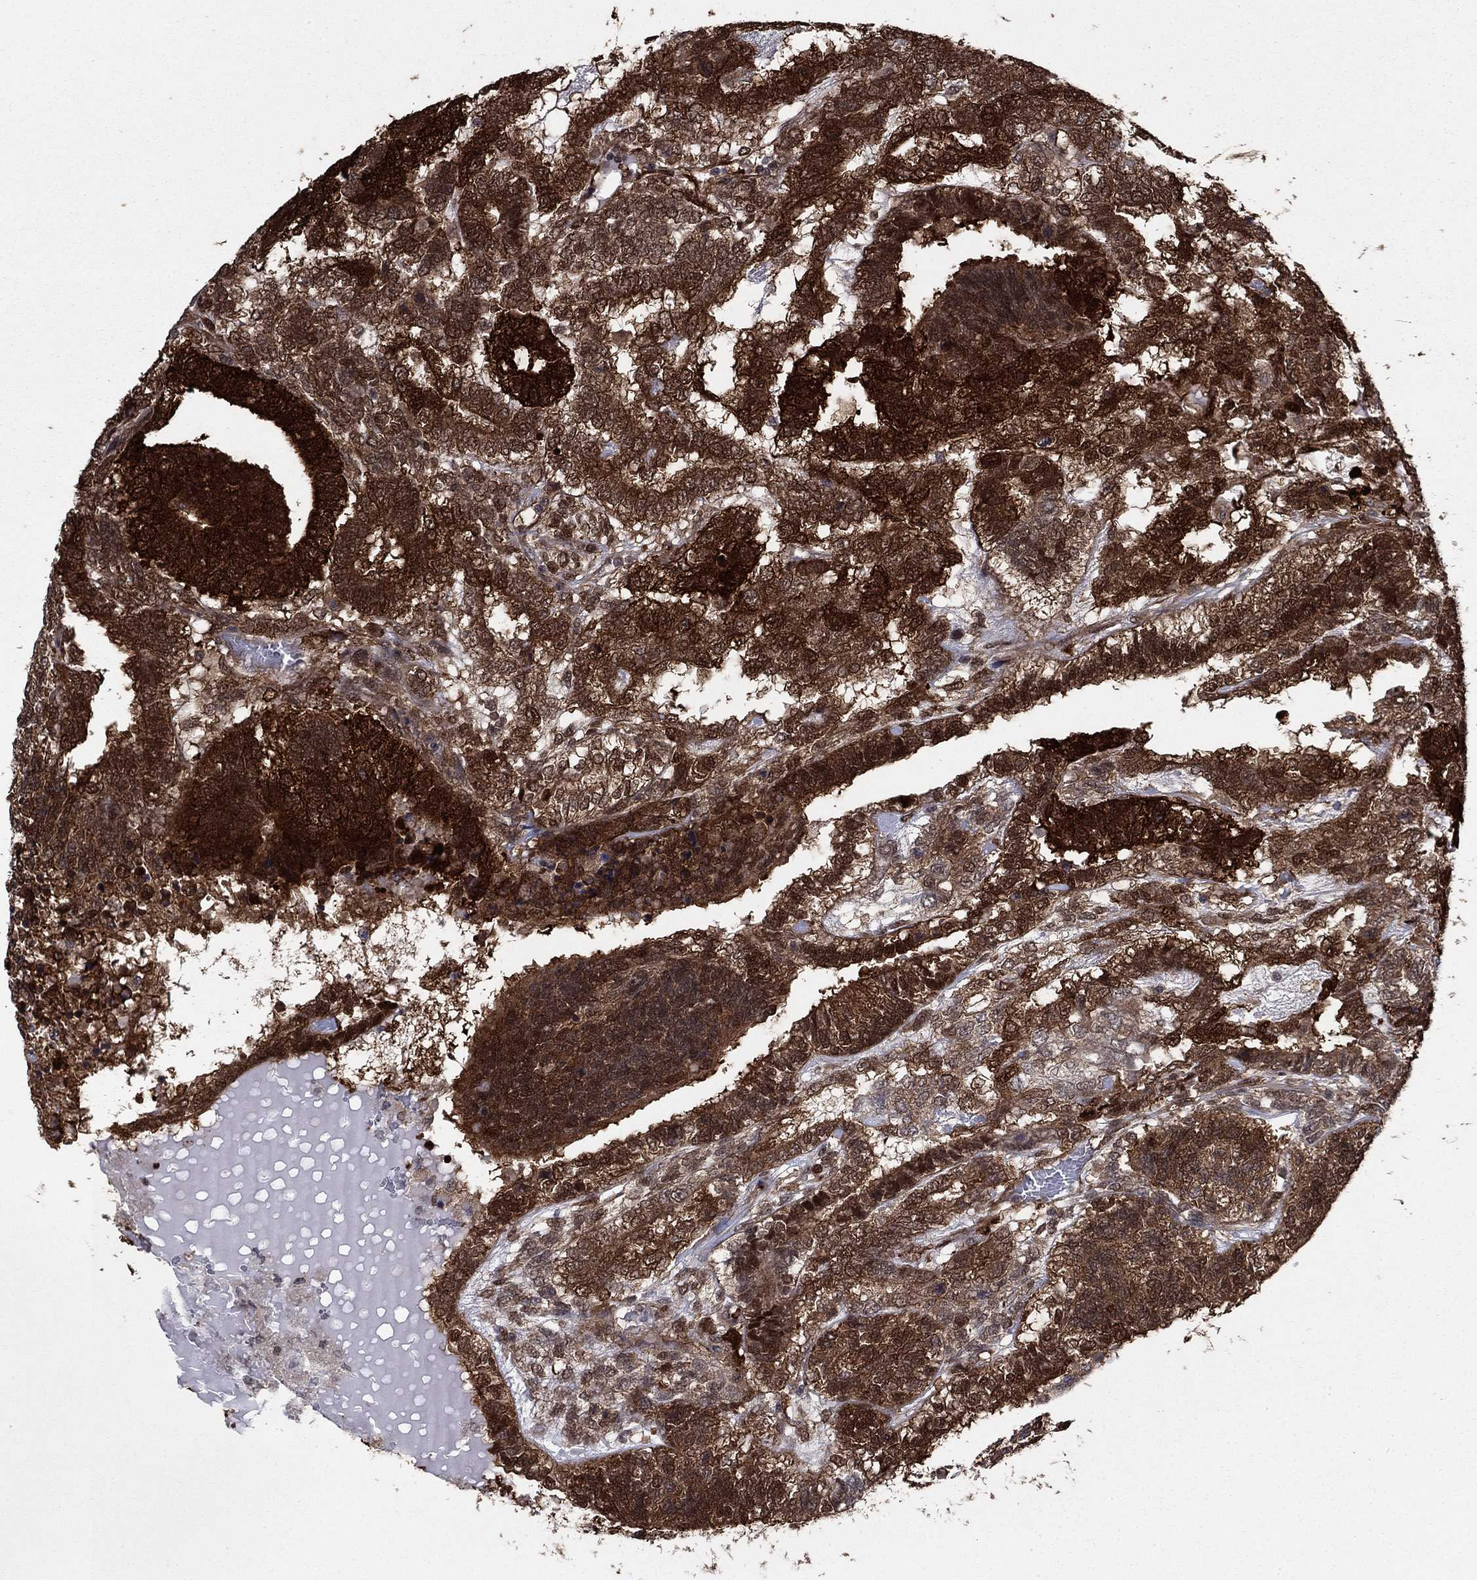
{"staining": {"intensity": "strong", "quantity": ">75%", "location": "cytoplasmic/membranous"}, "tissue": "testis cancer", "cell_type": "Tumor cells", "image_type": "cancer", "snomed": [{"axis": "morphology", "description": "Seminoma, NOS"}, {"axis": "morphology", "description": "Carcinoma, Embryonal, NOS"}, {"axis": "topography", "description": "Testis"}], "caption": "A photomicrograph of human testis cancer (embryonal carcinoma) stained for a protein shows strong cytoplasmic/membranous brown staining in tumor cells. Using DAB (brown) and hematoxylin (blue) stains, captured at high magnification using brightfield microscopy.", "gene": "FKBP4", "patient": {"sex": "male", "age": 41}}